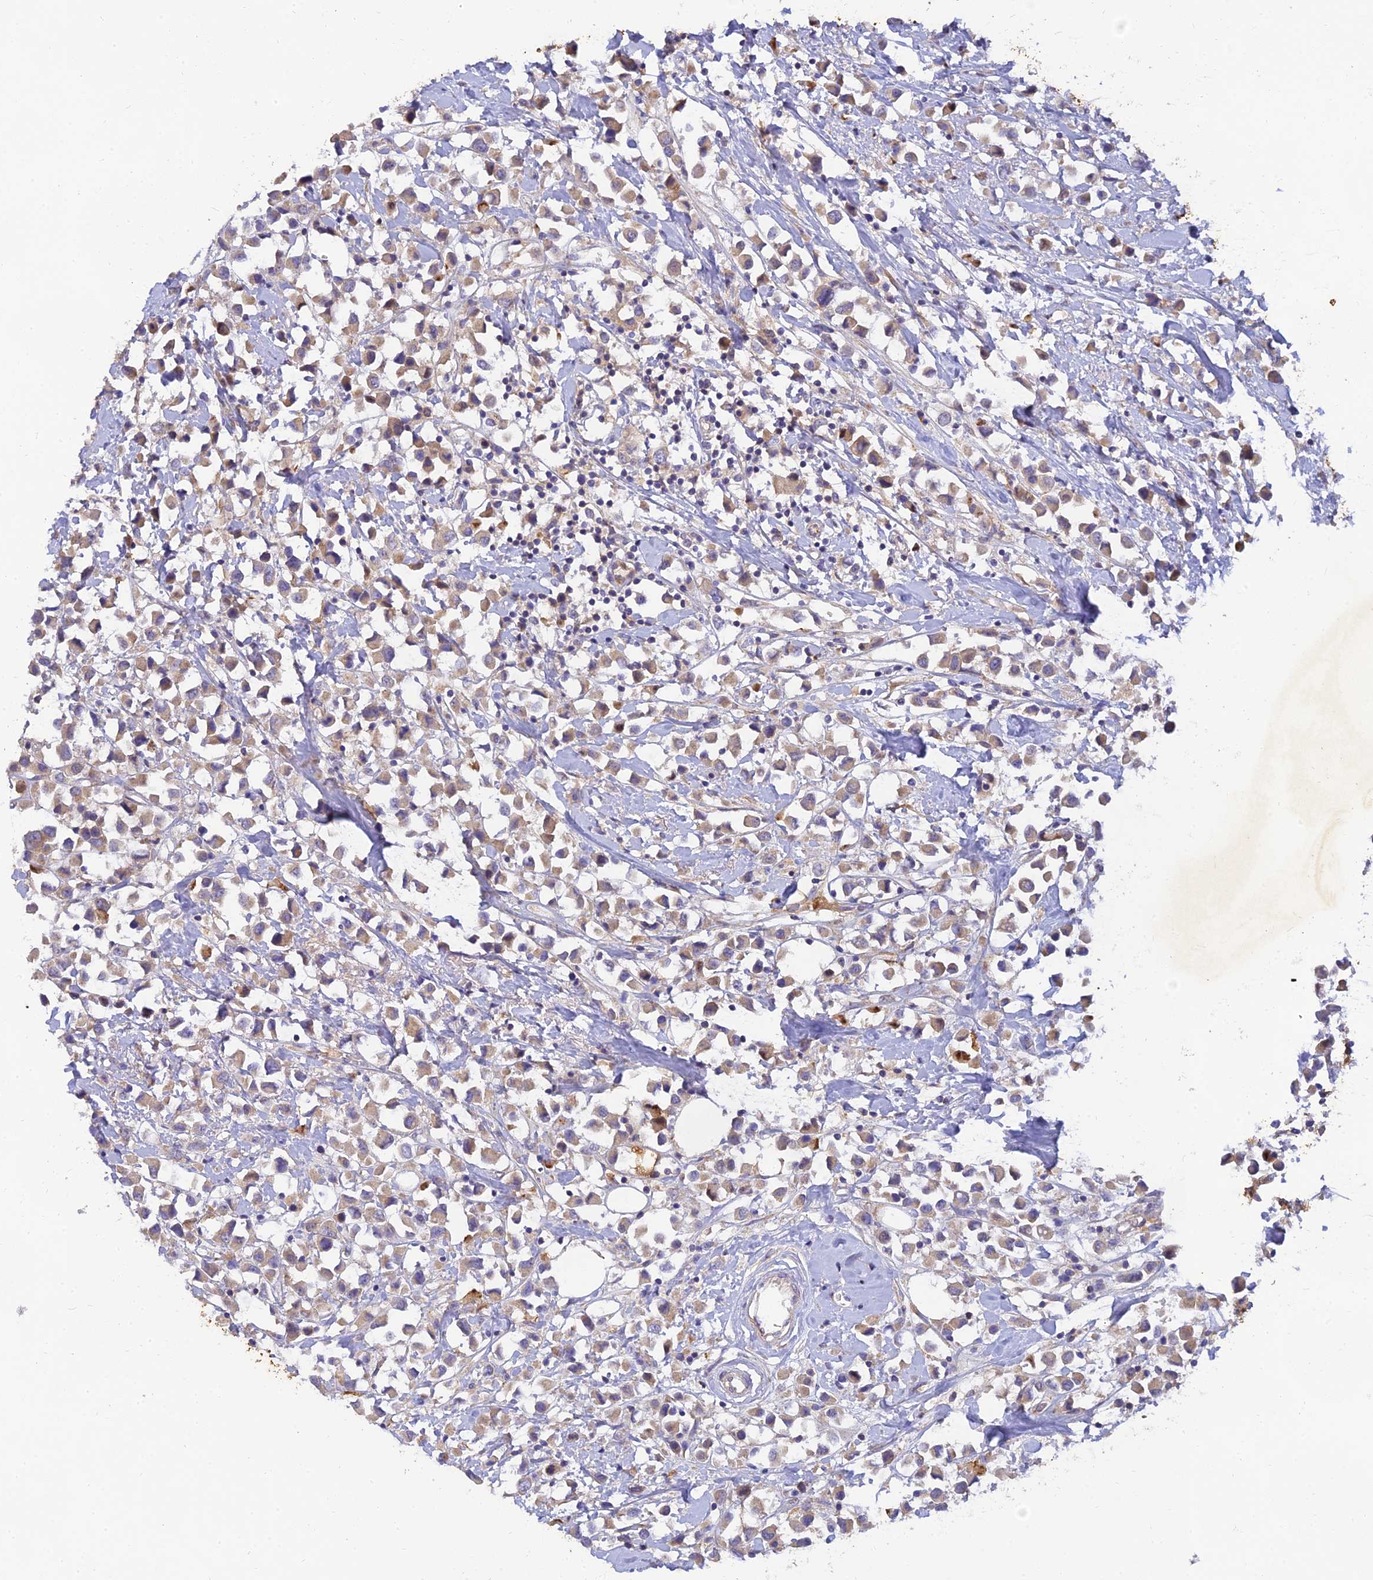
{"staining": {"intensity": "weak", "quantity": ">75%", "location": "cytoplasmic/membranous"}, "tissue": "breast cancer", "cell_type": "Tumor cells", "image_type": "cancer", "snomed": [{"axis": "morphology", "description": "Duct carcinoma"}, {"axis": "topography", "description": "Breast"}], "caption": "Immunohistochemical staining of breast cancer (invasive ductal carcinoma) shows low levels of weak cytoplasmic/membranous expression in approximately >75% of tumor cells.", "gene": "ACSM5", "patient": {"sex": "female", "age": 61}}